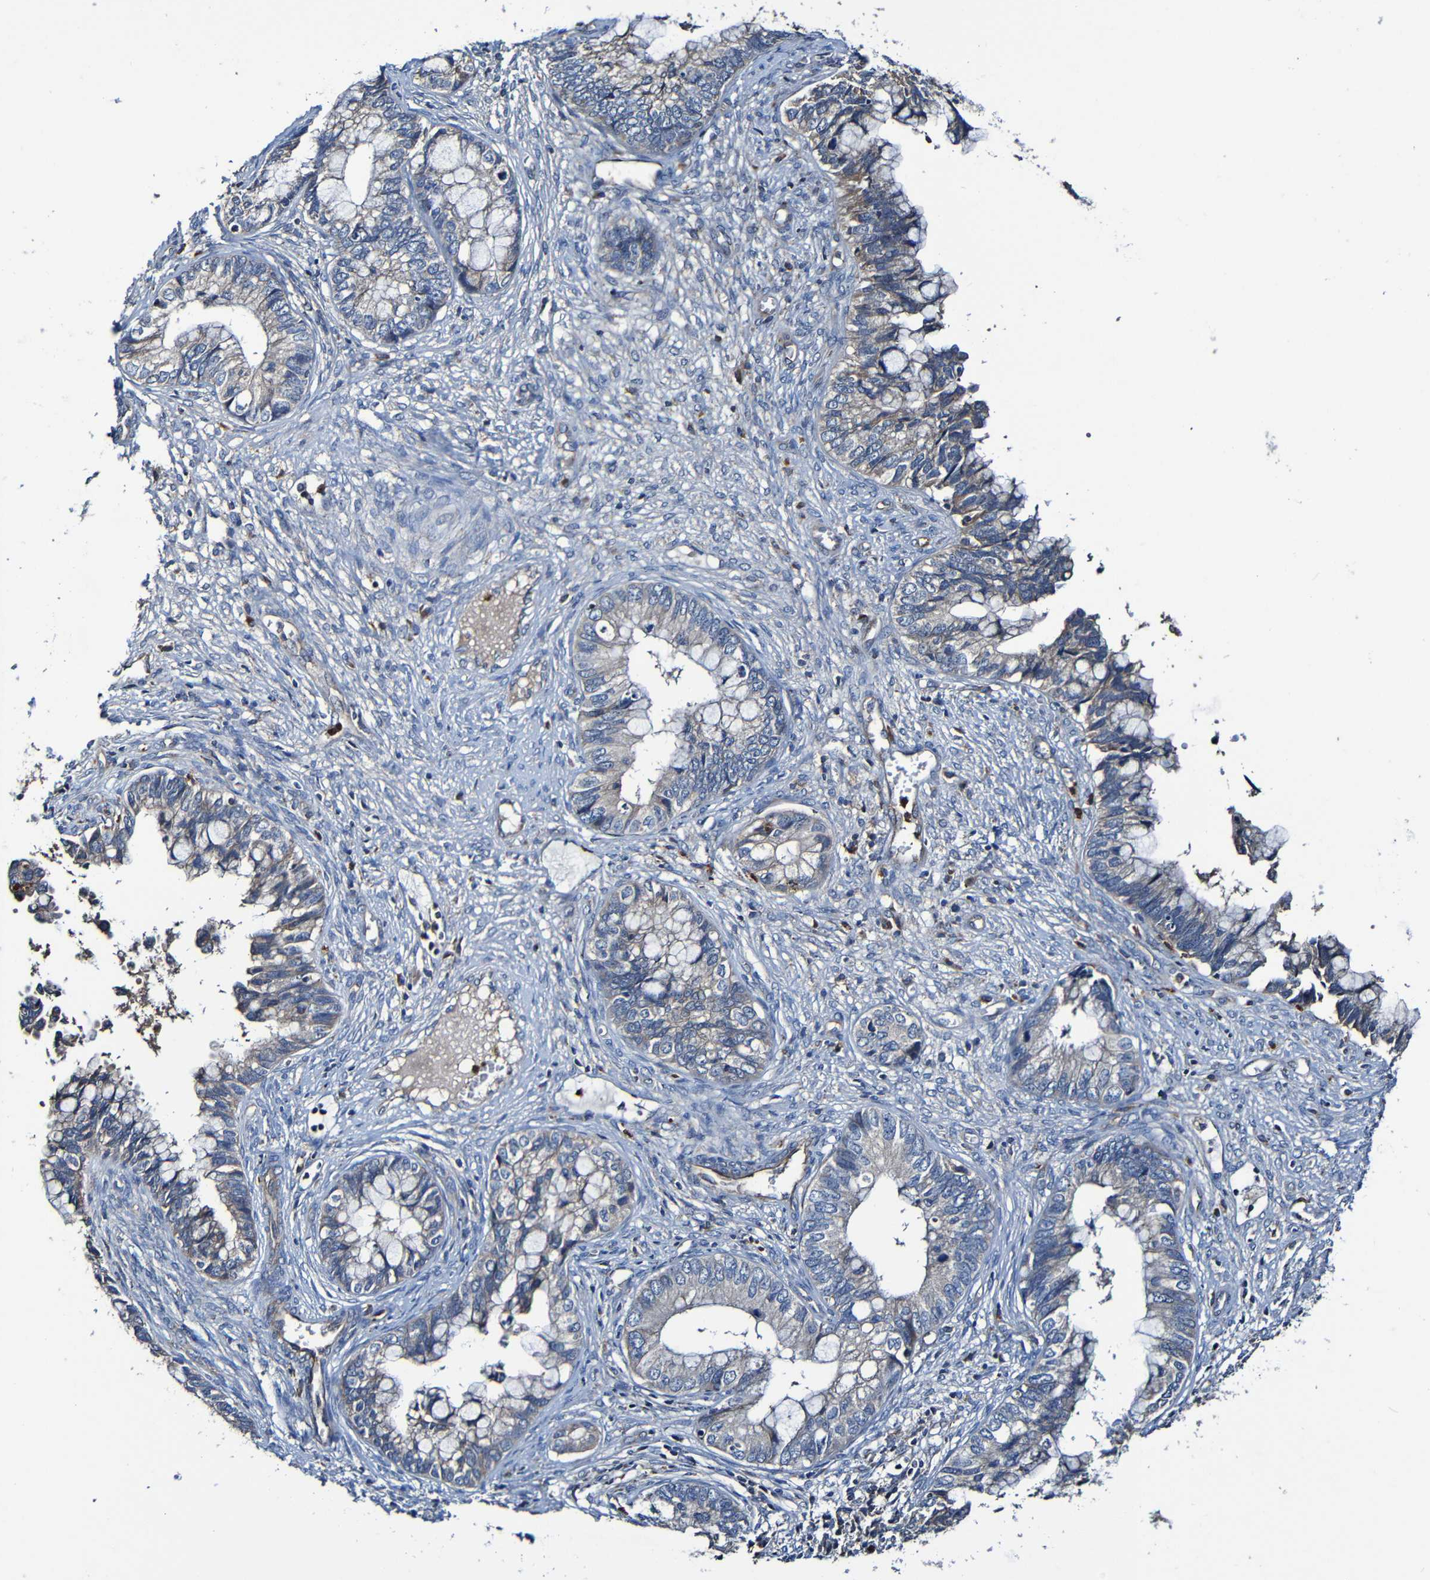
{"staining": {"intensity": "weak", "quantity": "<25%", "location": "cytoplasmic/membranous"}, "tissue": "cervical cancer", "cell_type": "Tumor cells", "image_type": "cancer", "snomed": [{"axis": "morphology", "description": "Adenocarcinoma, NOS"}, {"axis": "topography", "description": "Cervix"}], "caption": "DAB (3,3'-diaminobenzidine) immunohistochemical staining of cervical cancer reveals no significant positivity in tumor cells.", "gene": "ADAM15", "patient": {"sex": "female", "age": 44}}